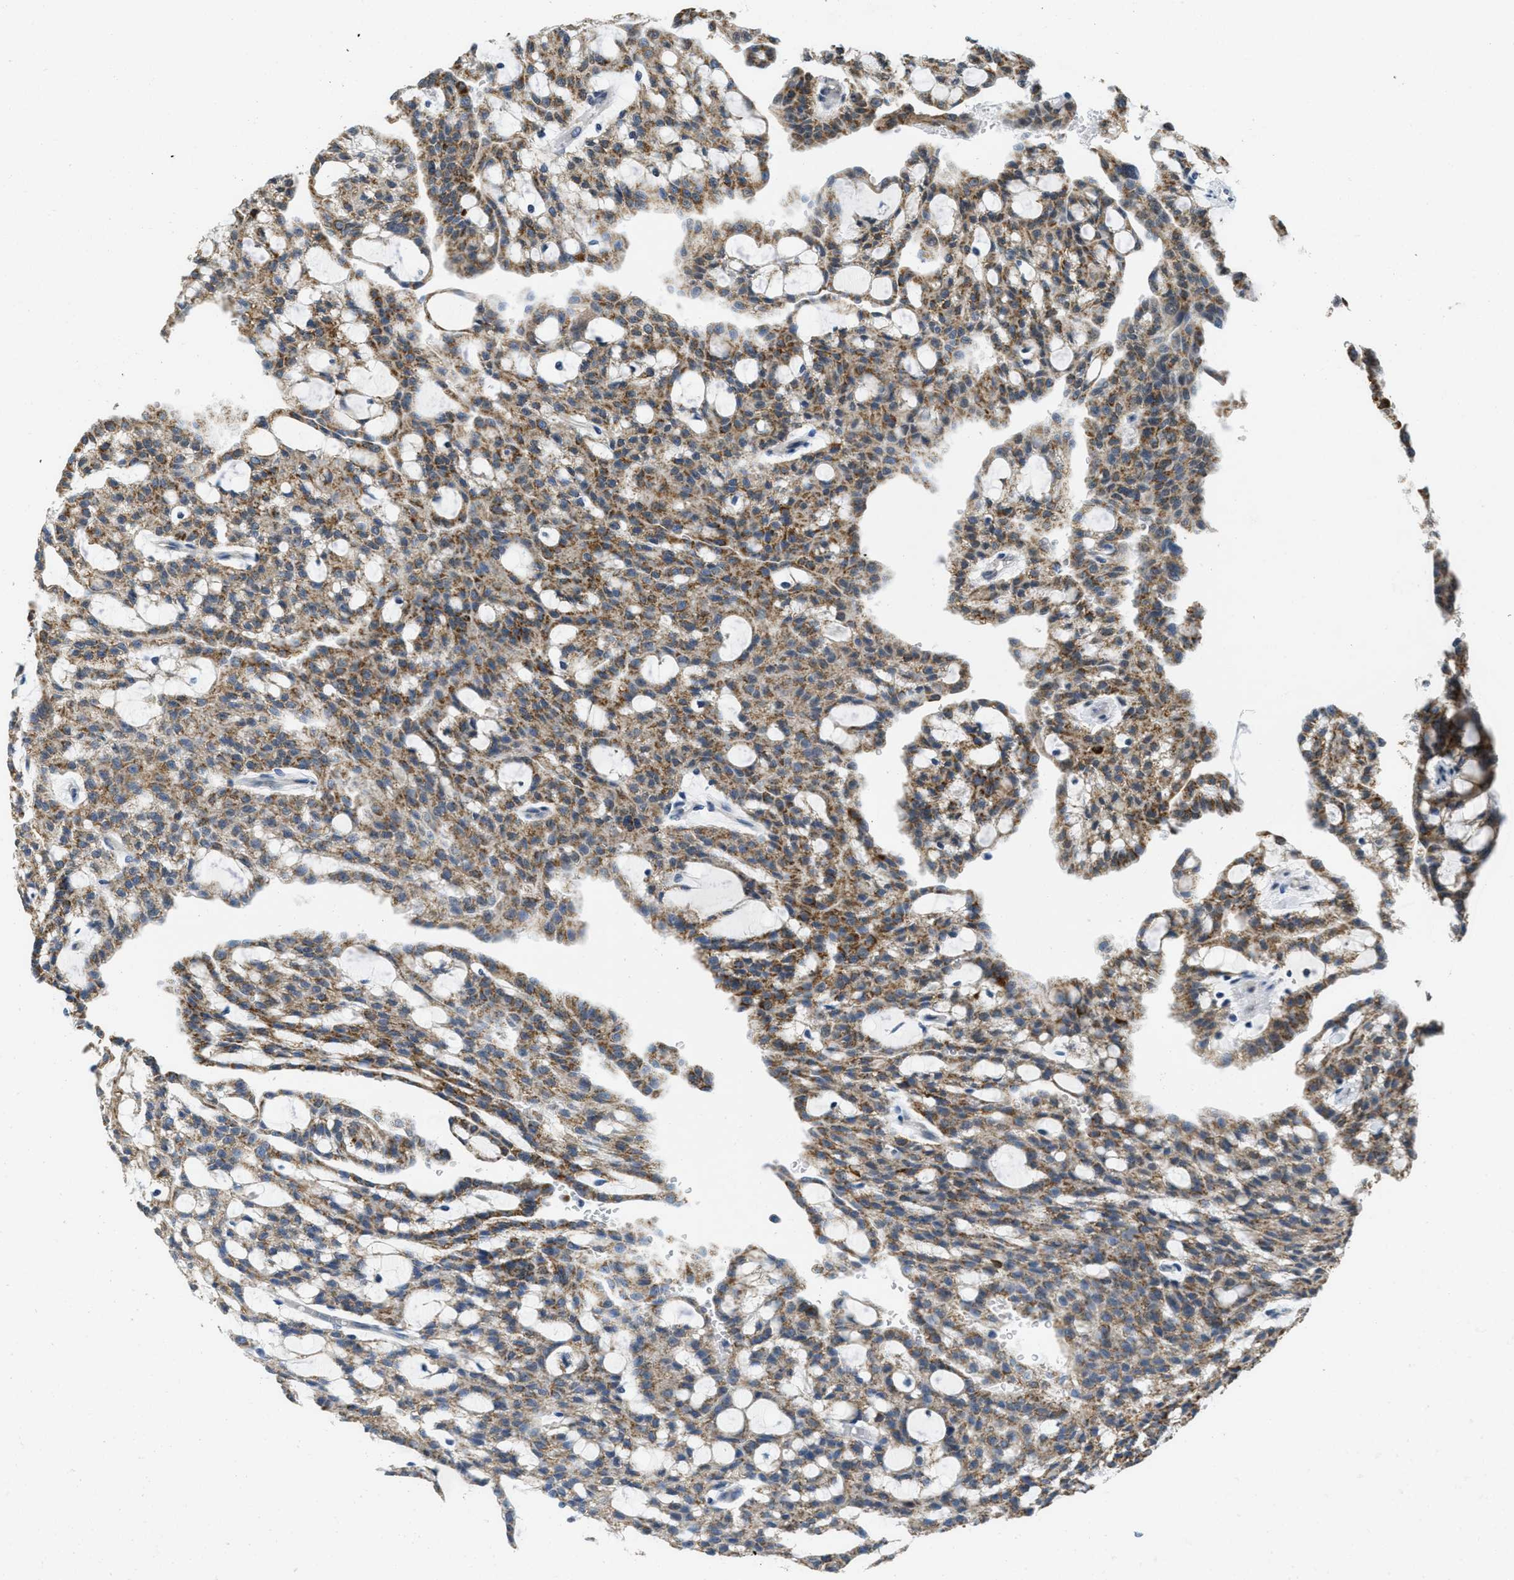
{"staining": {"intensity": "moderate", "quantity": ">75%", "location": "cytoplasmic/membranous"}, "tissue": "renal cancer", "cell_type": "Tumor cells", "image_type": "cancer", "snomed": [{"axis": "morphology", "description": "Adenocarcinoma, NOS"}, {"axis": "topography", "description": "Kidney"}], "caption": "A brown stain highlights moderate cytoplasmic/membranous positivity of a protein in human renal cancer (adenocarcinoma) tumor cells.", "gene": "TOMM70", "patient": {"sex": "male", "age": 63}}